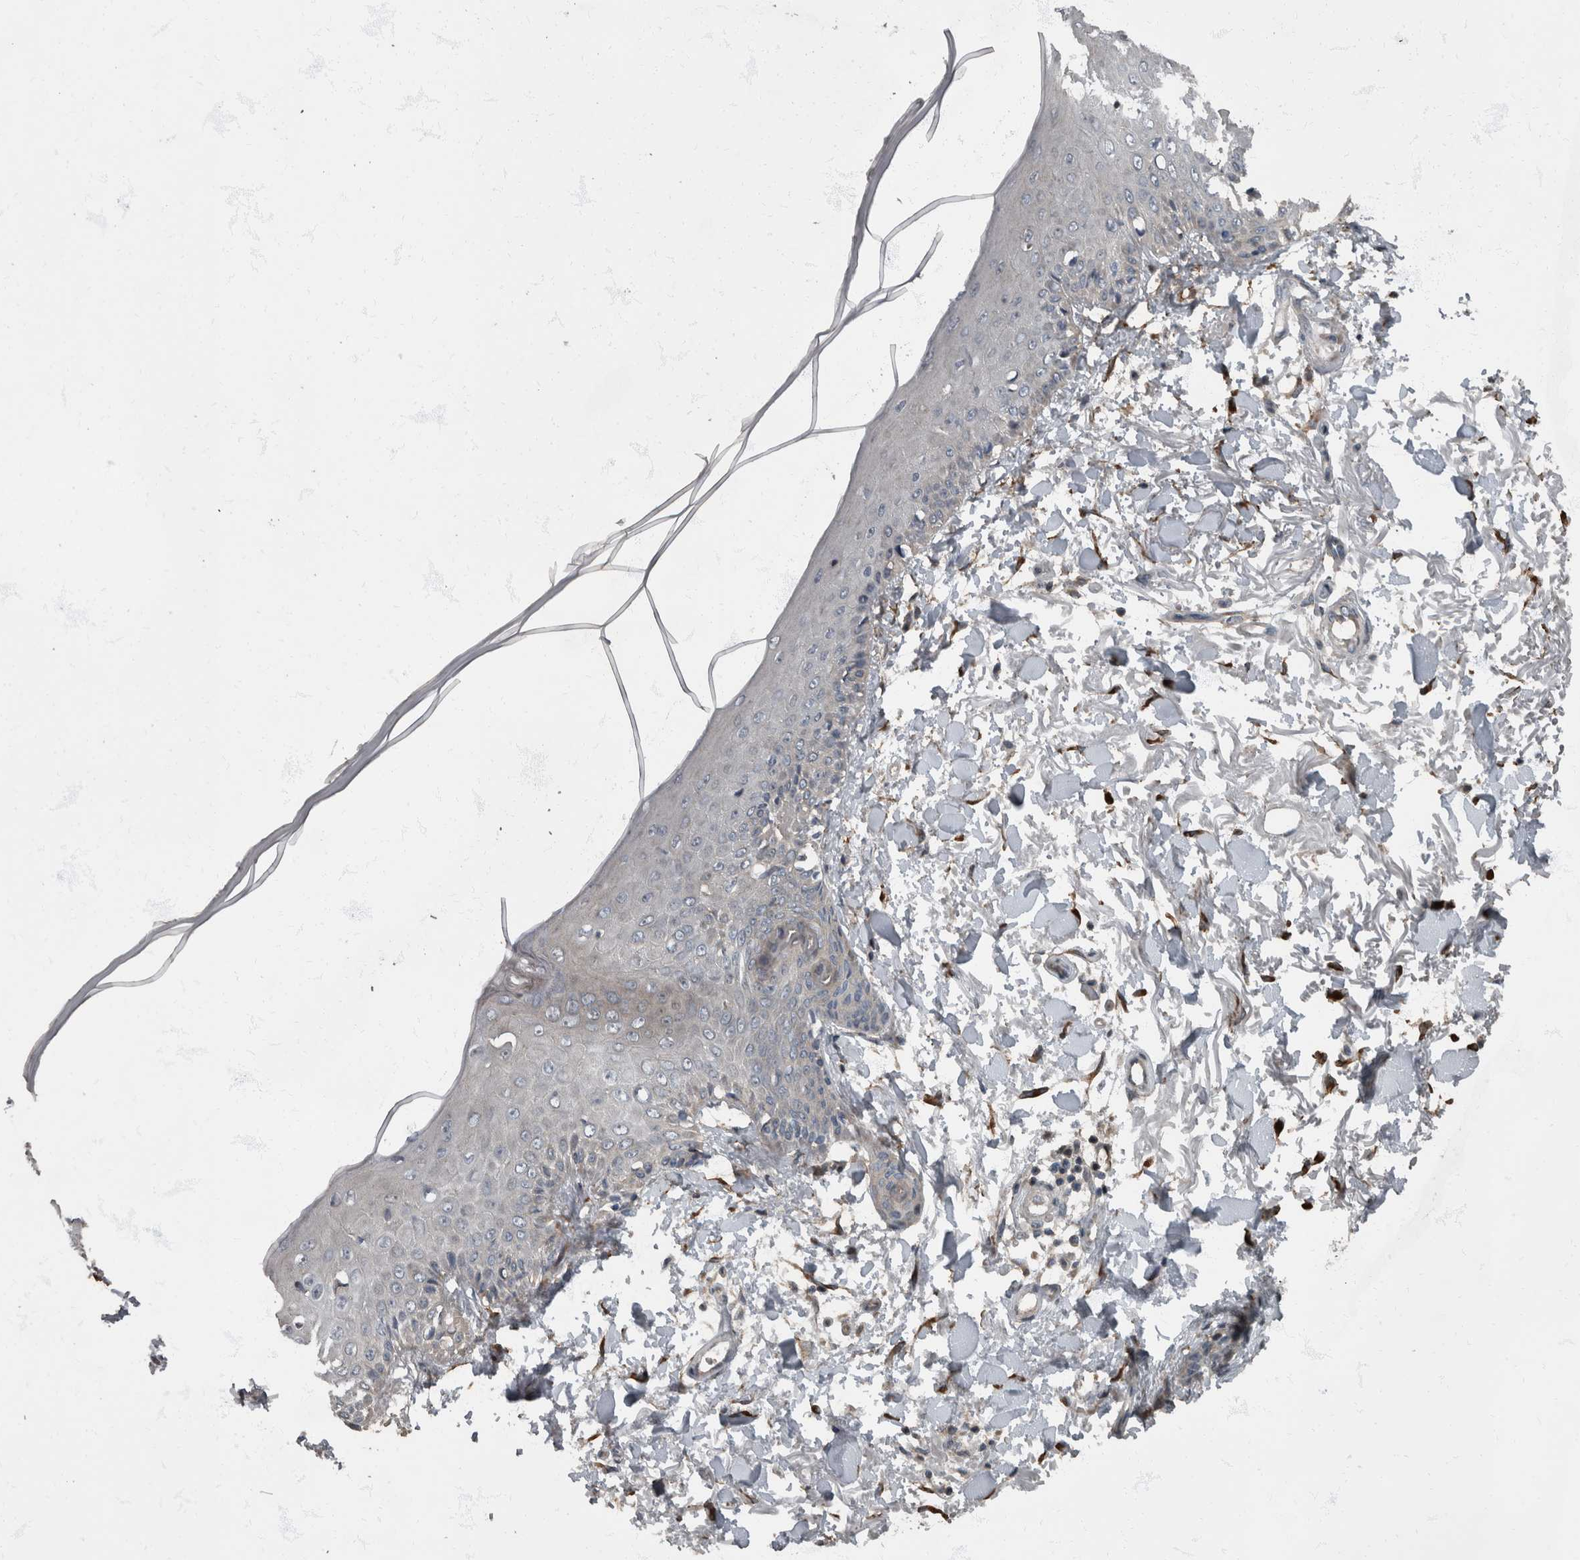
{"staining": {"intensity": "moderate", "quantity": ">75%", "location": "cytoplasmic/membranous"}, "tissue": "skin", "cell_type": "Fibroblasts", "image_type": "normal", "snomed": [{"axis": "morphology", "description": "Normal tissue, NOS"}, {"axis": "morphology", "description": "Squamous cell carcinoma, NOS"}, {"axis": "topography", "description": "Skin"}, {"axis": "topography", "description": "Peripheral nerve tissue"}], "caption": "An immunohistochemistry image of benign tissue is shown. Protein staining in brown highlights moderate cytoplasmic/membranous positivity in skin within fibroblasts.", "gene": "RABGGTB", "patient": {"sex": "male", "age": 83}}